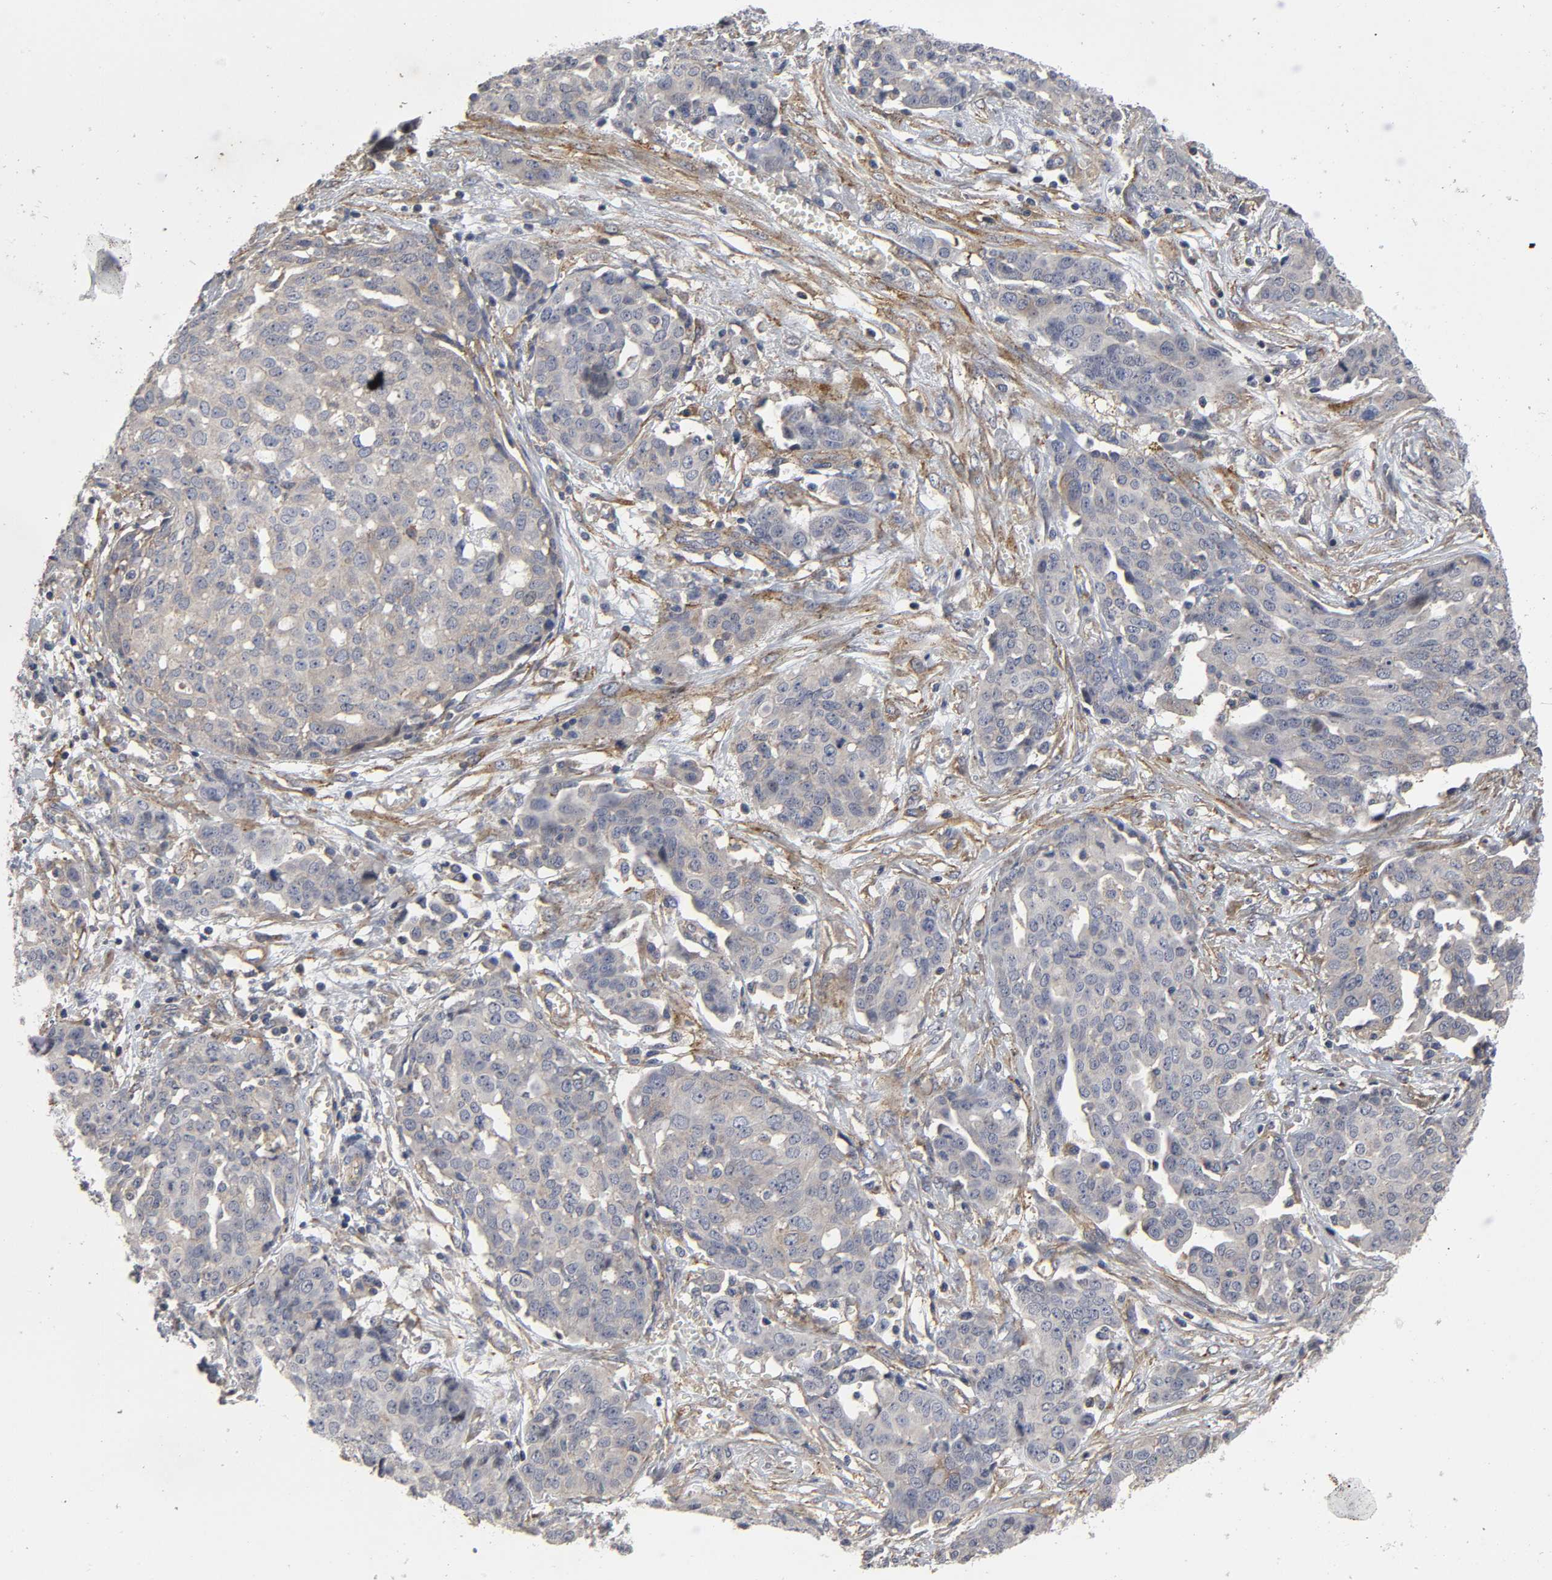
{"staining": {"intensity": "moderate", "quantity": "<25%", "location": "cytoplasmic/membranous"}, "tissue": "ovarian cancer", "cell_type": "Tumor cells", "image_type": "cancer", "snomed": [{"axis": "morphology", "description": "Cystadenocarcinoma, serous, NOS"}, {"axis": "topography", "description": "Soft tissue"}, {"axis": "topography", "description": "Ovary"}], "caption": "Tumor cells show moderate cytoplasmic/membranous staining in approximately <25% of cells in ovarian serous cystadenocarcinoma.", "gene": "SH3GLB1", "patient": {"sex": "female", "age": 57}}